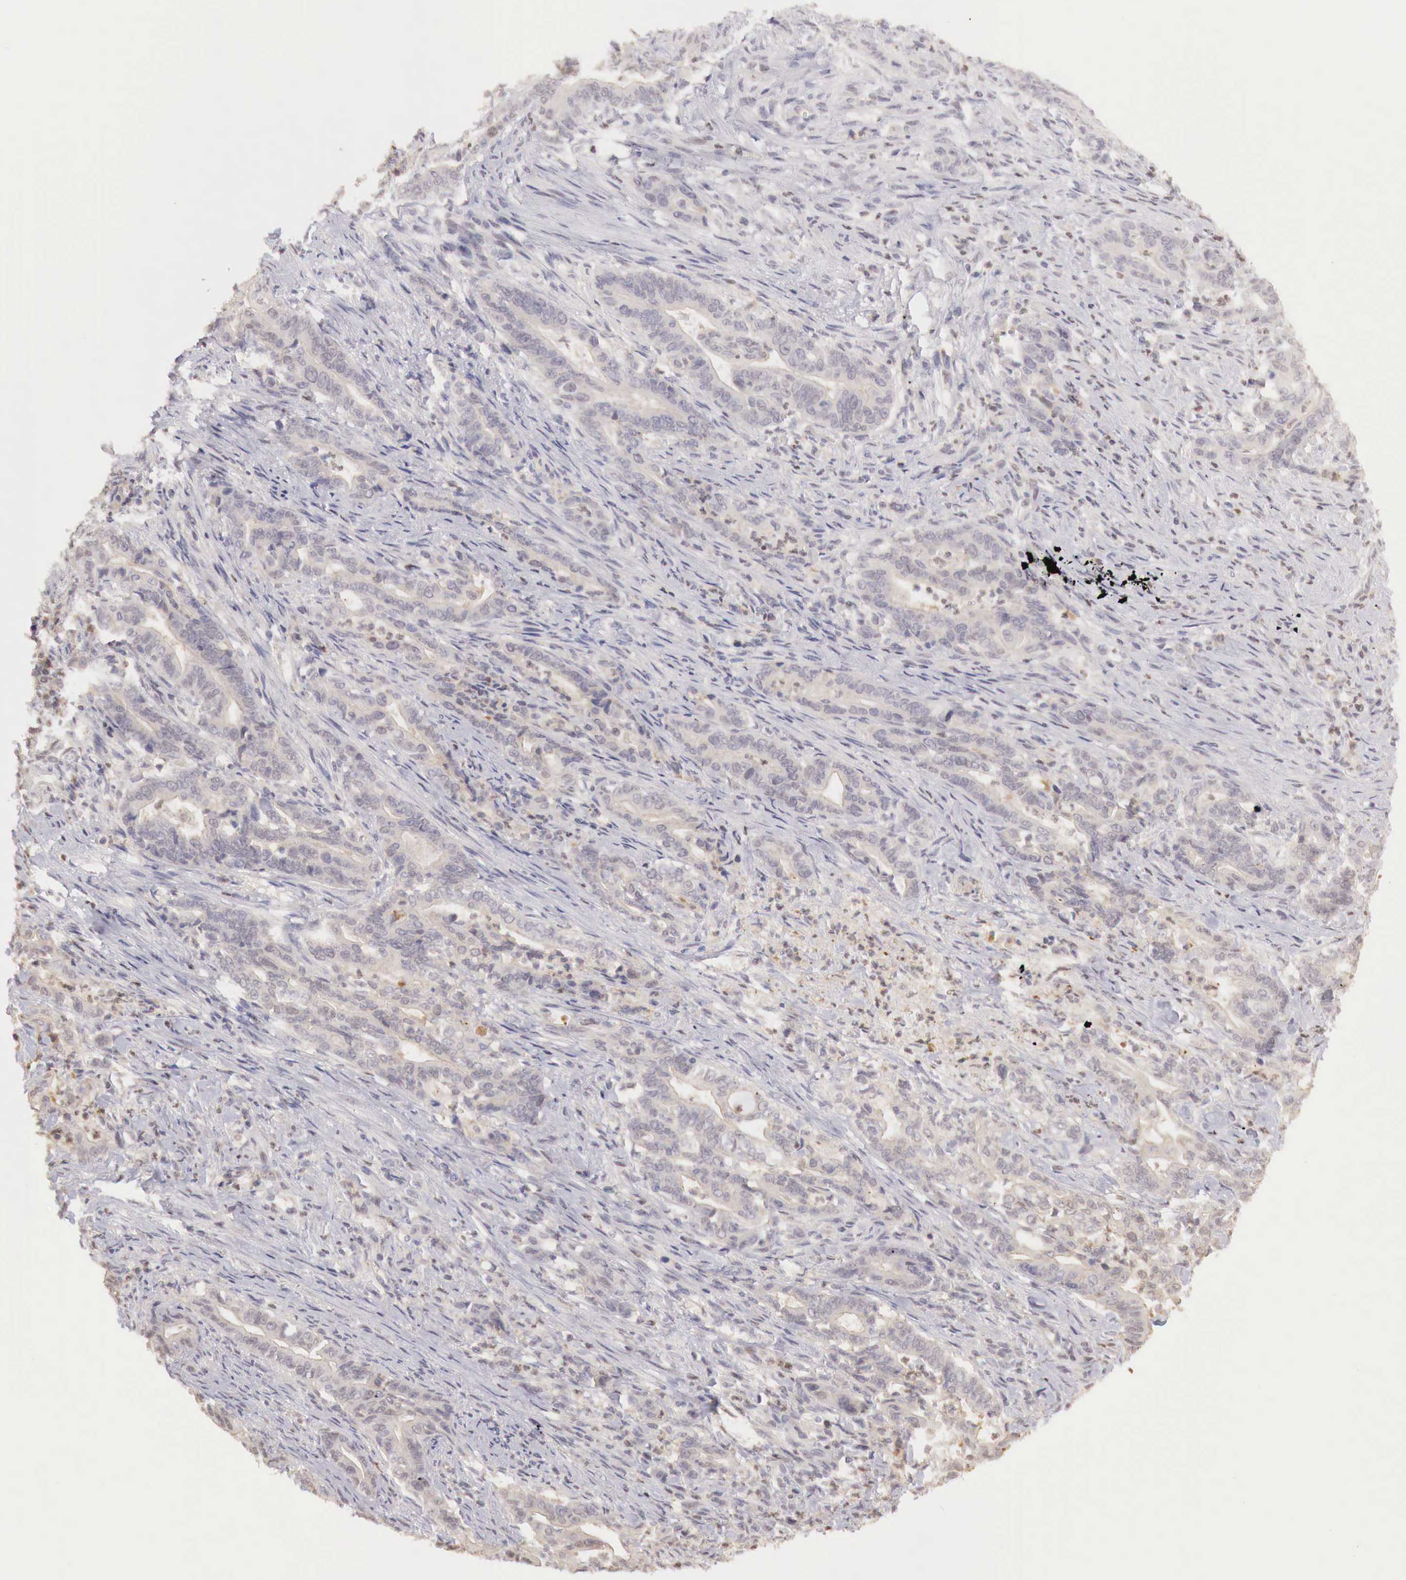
{"staining": {"intensity": "negative", "quantity": "none", "location": "none"}, "tissue": "stomach cancer", "cell_type": "Tumor cells", "image_type": "cancer", "snomed": [{"axis": "morphology", "description": "Adenocarcinoma, NOS"}, {"axis": "topography", "description": "Stomach"}], "caption": "The micrograph demonstrates no staining of tumor cells in stomach cancer.", "gene": "TBC1D9", "patient": {"sex": "female", "age": 76}}